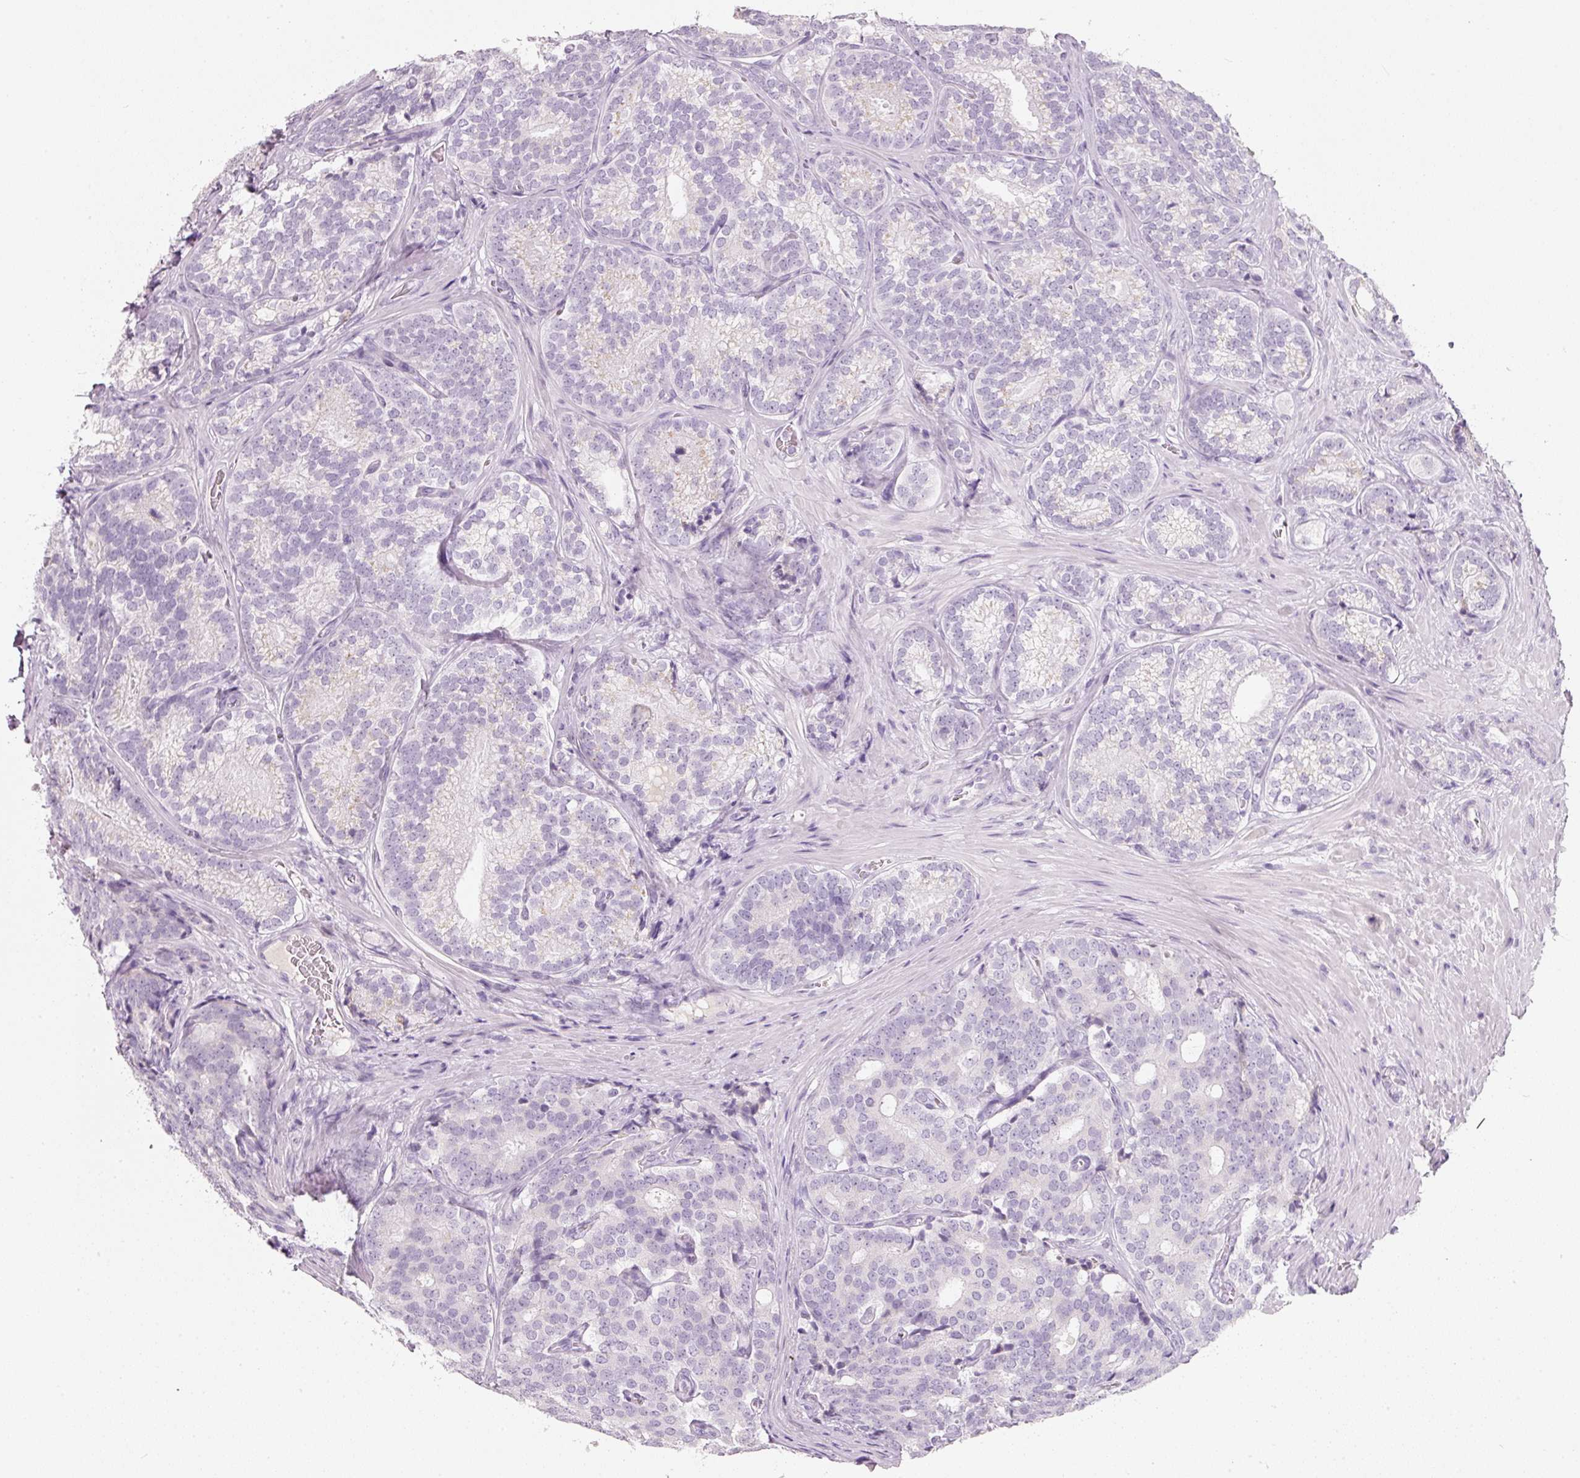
{"staining": {"intensity": "negative", "quantity": "none", "location": "none"}, "tissue": "prostate cancer", "cell_type": "Tumor cells", "image_type": "cancer", "snomed": [{"axis": "morphology", "description": "Adenocarcinoma, High grade"}, {"axis": "topography", "description": "Prostate"}], "caption": "This is an IHC image of prostate adenocarcinoma (high-grade). There is no staining in tumor cells.", "gene": "ENSG00000206549", "patient": {"sex": "male", "age": 63}}